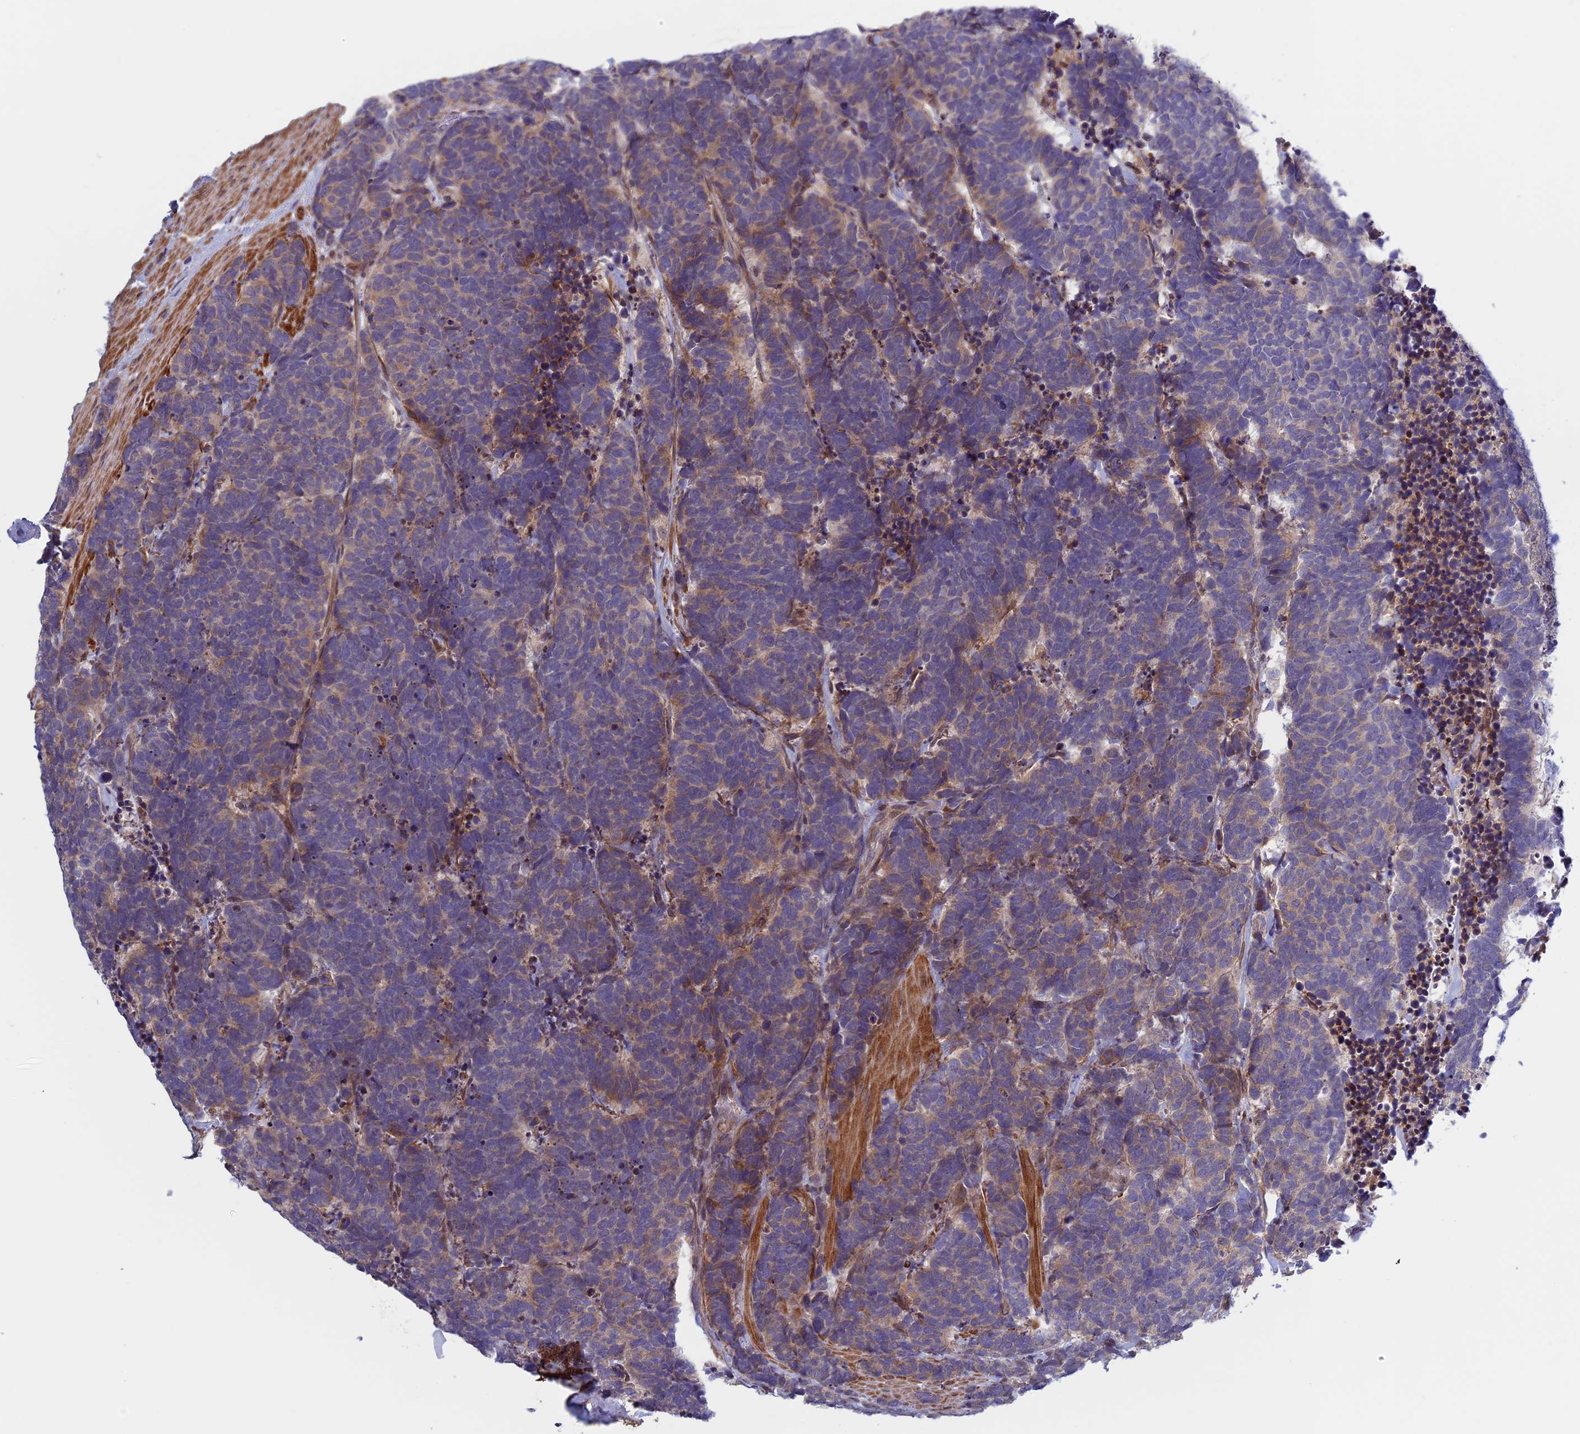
{"staining": {"intensity": "weak", "quantity": "25%-75%", "location": "cytoplasmic/membranous"}, "tissue": "carcinoid", "cell_type": "Tumor cells", "image_type": "cancer", "snomed": [{"axis": "morphology", "description": "Carcinoma, NOS"}, {"axis": "morphology", "description": "Carcinoid, malignant, NOS"}, {"axis": "topography", "description": "Urinary bladder"}], "caption": "The image shows immunohistochemical staining of carcinoid (malignant). There is weak cytoplasmic/membranous expression is appreciated in approximately 25%-75% of tumor cells.", "gene": "FADS1", "patient": {"sex": "male", "age": 57}}